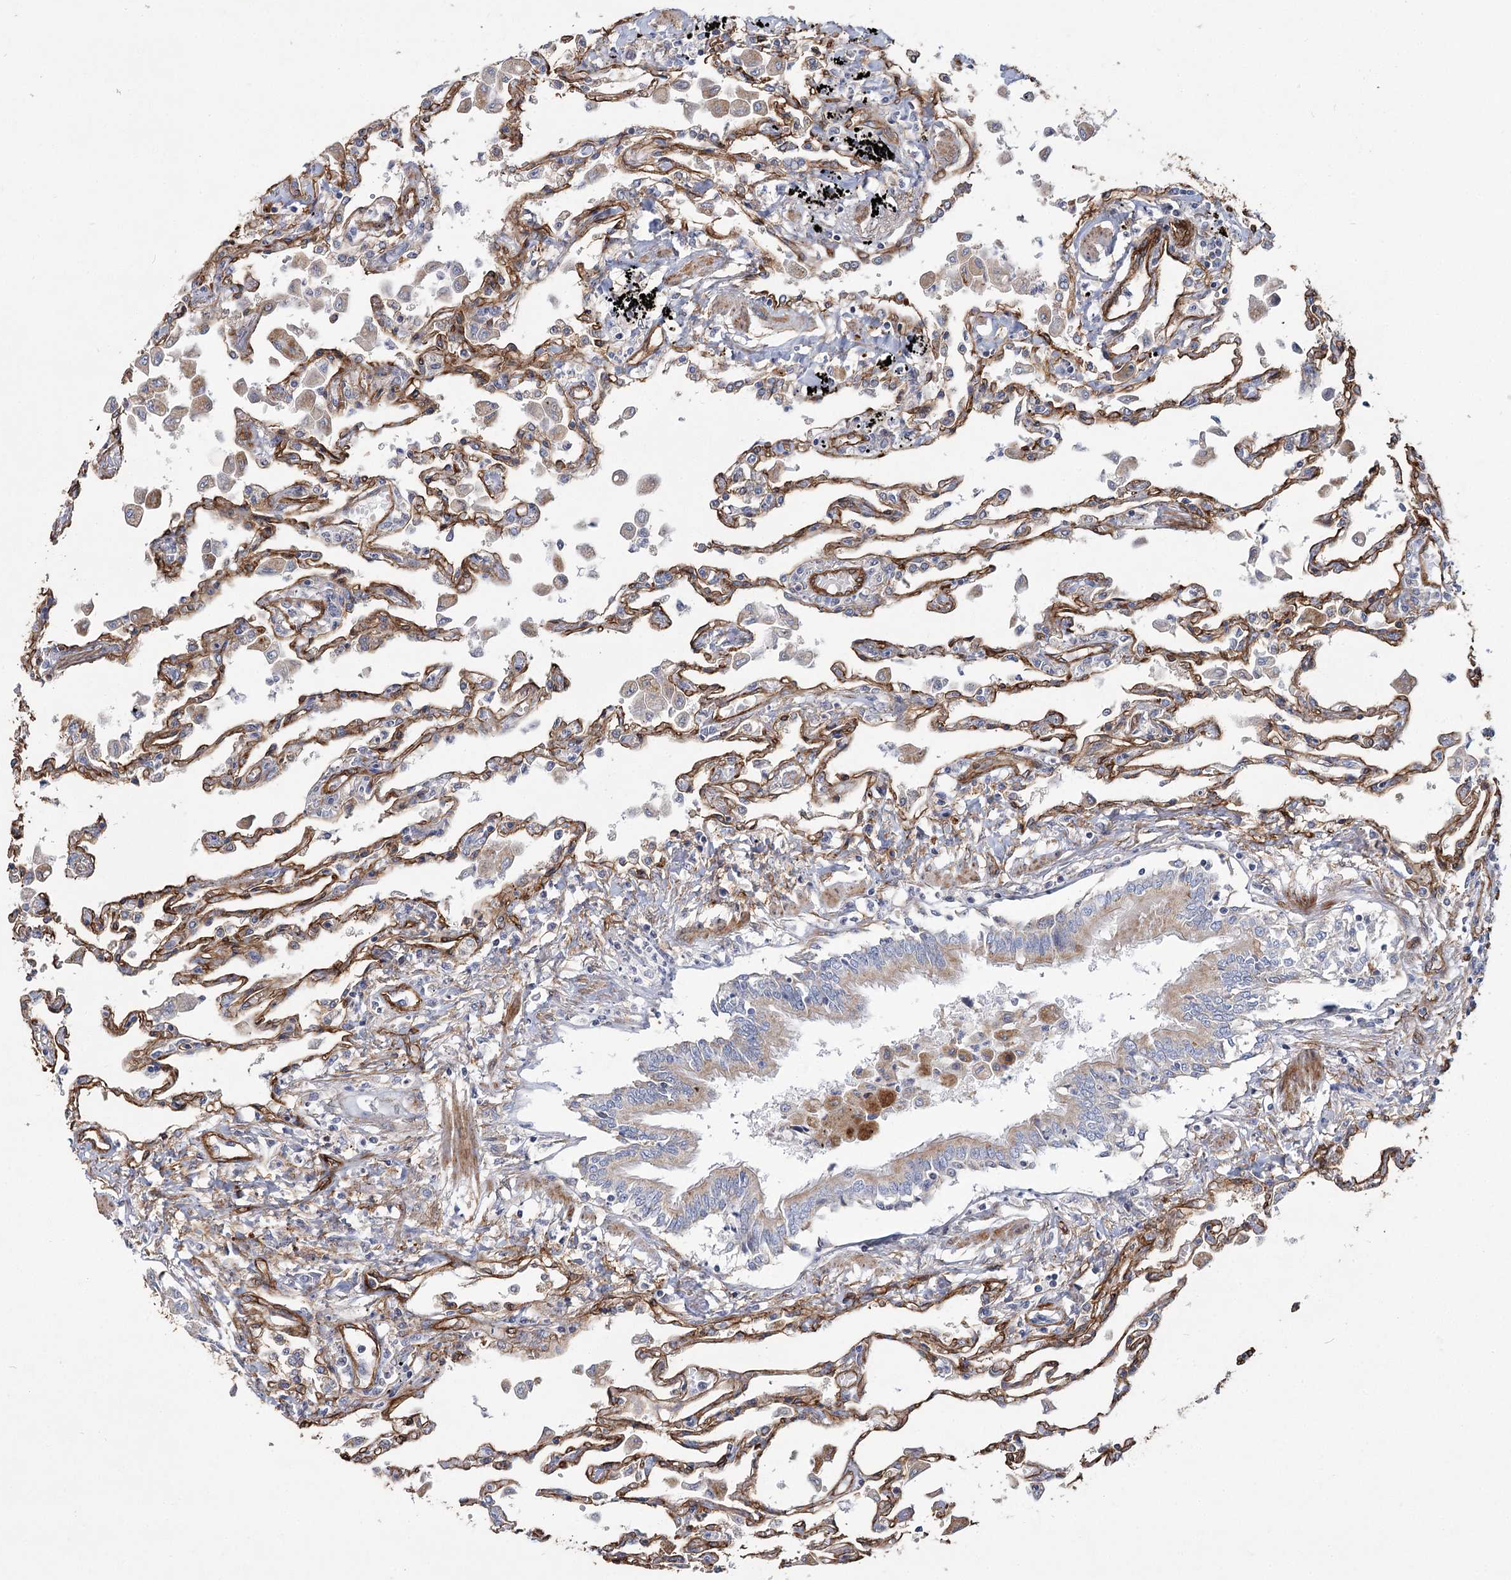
{"staining": {"intensity": "strong", "quantity": ">75%", "location": "cytoplasmic/membranous"}, "tissue": "lung", "cell_type": "Alveolar cells", "image_type": "normal", "snomed": [{"axis": "morphology", "description": "Normal tissue, NOS"}, {"axis": "topography", "description": "Bronchus"}, {"axis": "topography", "description": "Lung"}], "caption": "A high-resolution histopathology image shows immunohistochemistry staining of unremarkable lung, which shows strong cytoplasmic/membranous positivity in about >75% of alveolar cells. (DAB = brown stain, brightfield microscopy at high magnification).", "gene": "TMEM164", "patient": {"sex": "female", "age": 49}}